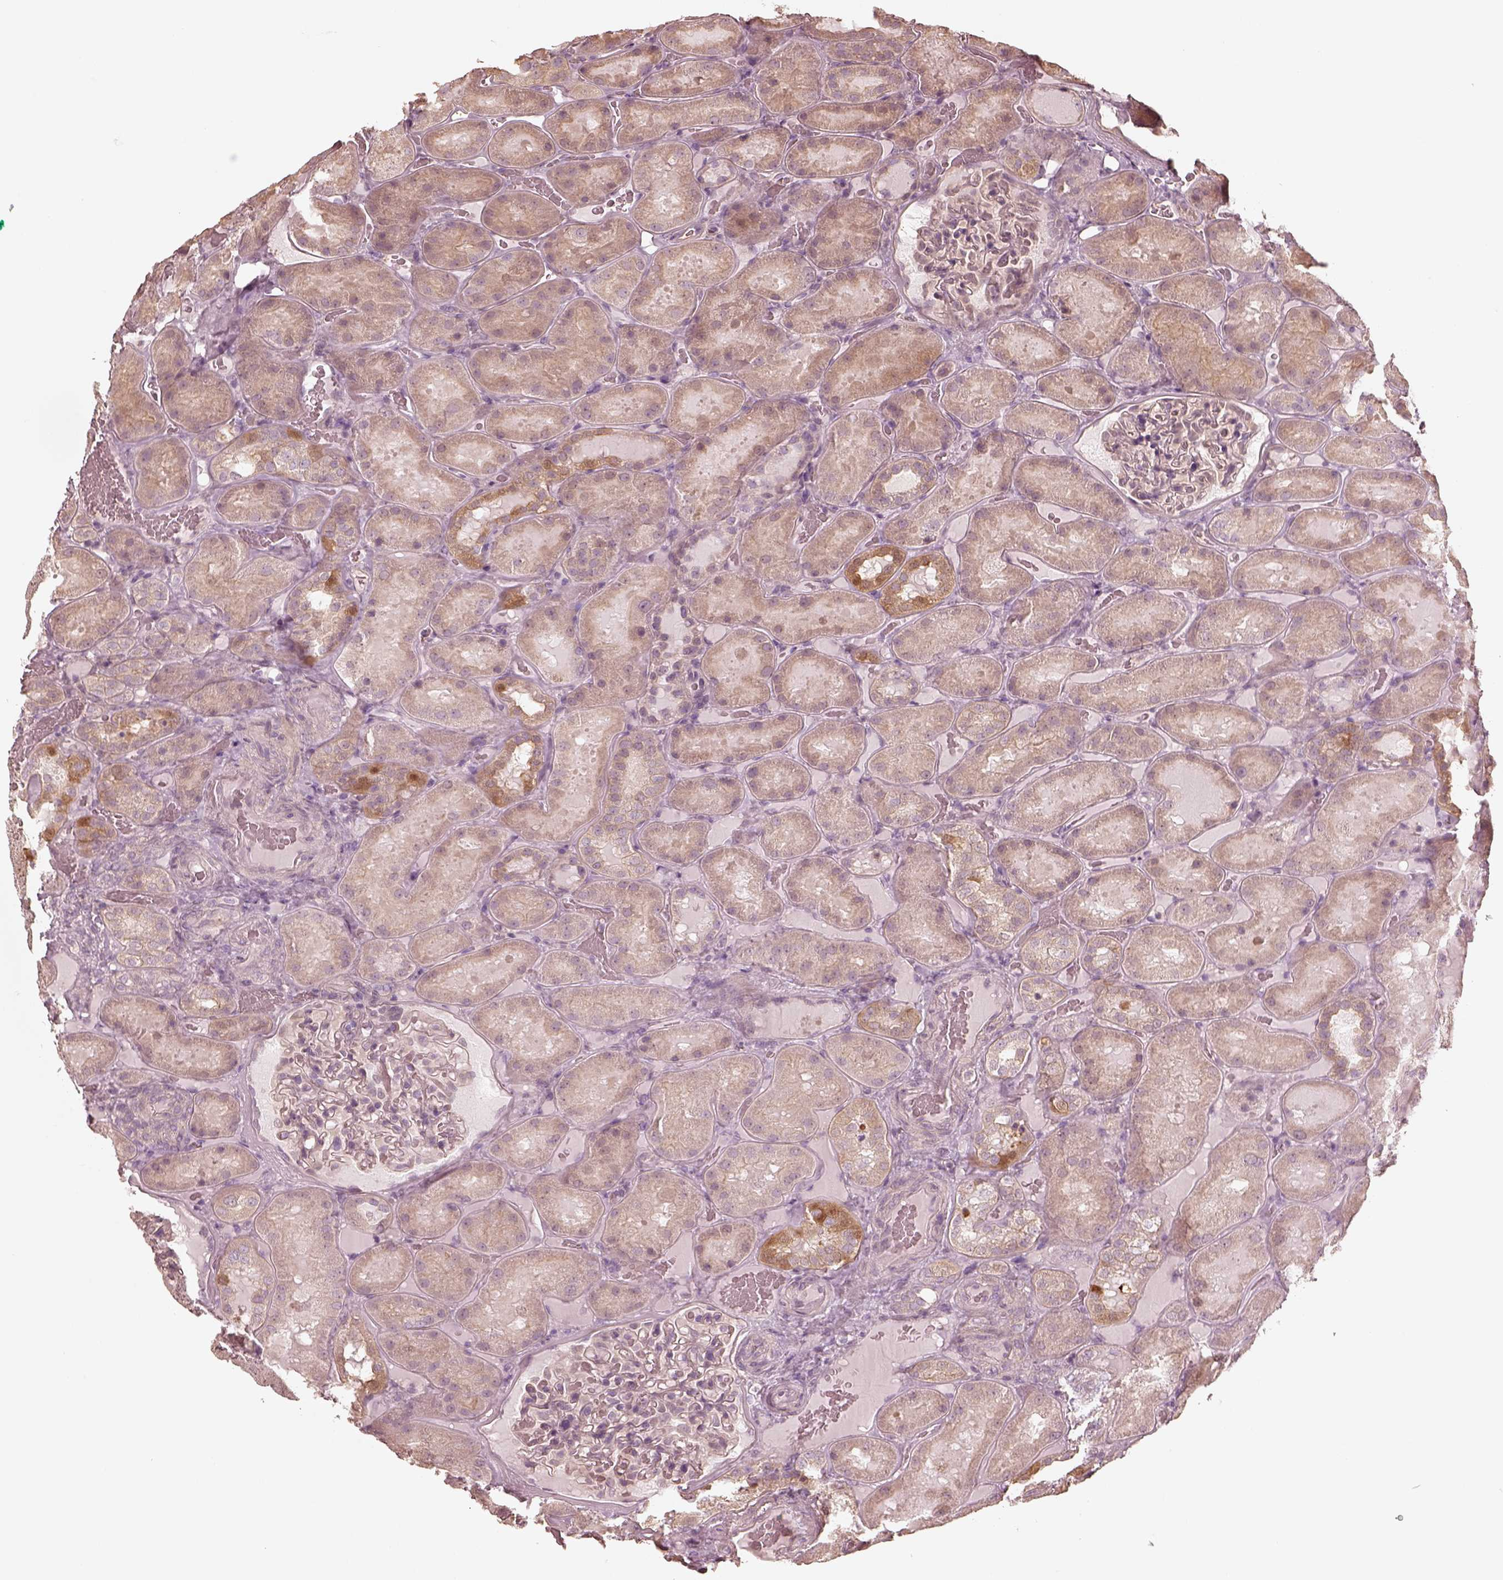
{"staining": {"intensity": "weak", "quantity": "25%-75%", "location": "cytoplasmic/membranous"}, "tissue": "kidney", "cell_type": "Cells in glomeruli", "image_type": "normal", "snomed": [{"axis": "morphology", "description": "Normal tissue, NOS"}, {"axis": "topography", "description": "Kidney"}], "caption": "An image of kidney stained for a protein exhibits weak cytoplasmic/membranous brown staining in cells in glomeruli. (brown staining indicates protein expression, while blue staining denotes nuclei).", "gene": "KIF5C", "patient": {"sex": "male", "age": 73}}